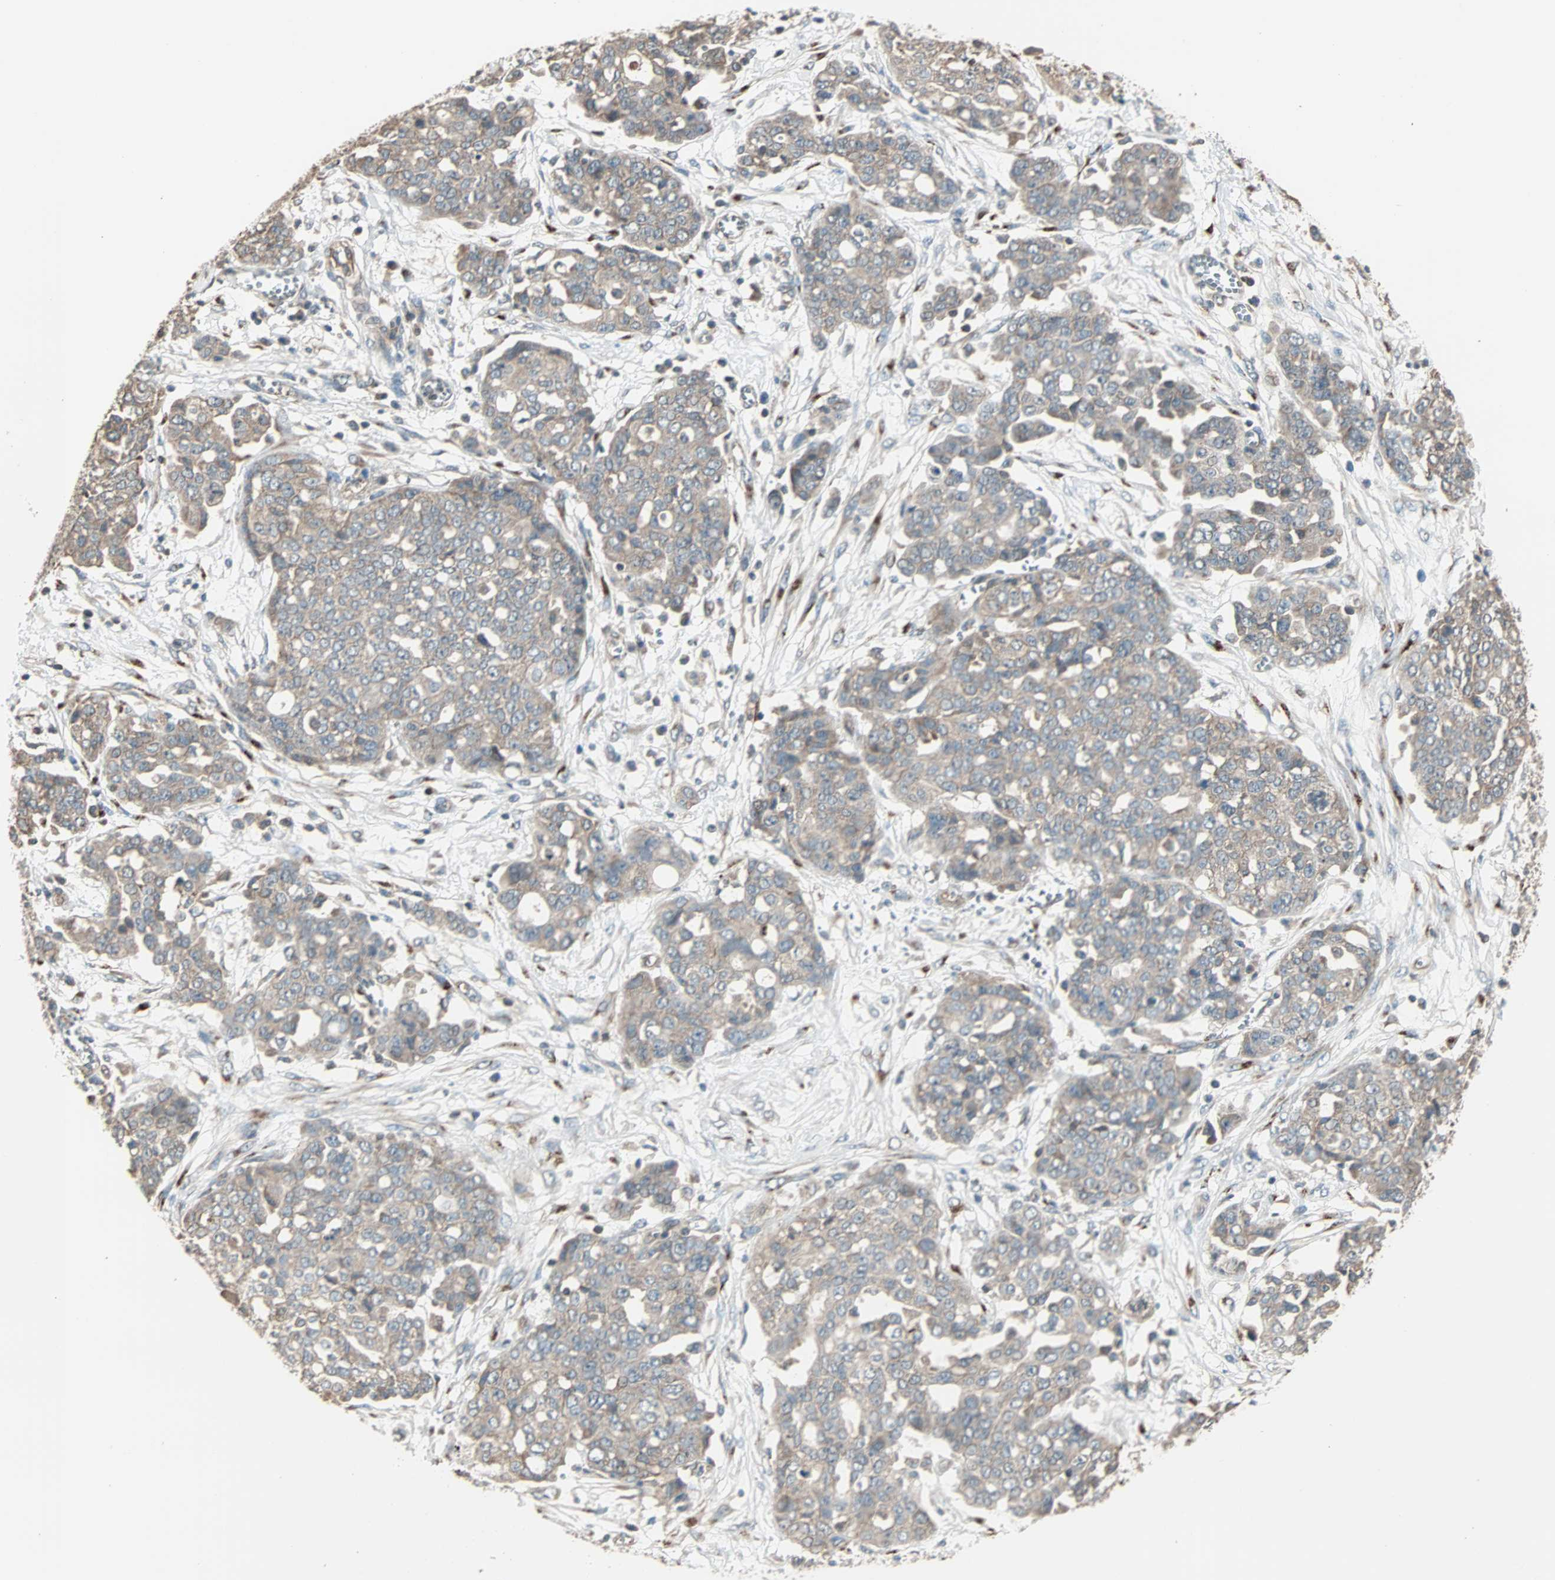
{"staining": {"intensity": "weak", "quantity": ">75%", "location": "cytoplasmic/membranous"}, "tissue": "ovarian cancer", "cell_type": "Tumor cells", "image_type": "cancer", "snomed": [{"axis": "morphology", "description": "Cystadenocarcinoma, serous, NOS"}, {"axis": "topography", "description": "Soft tissue"}, {"axis": "topography", "description": "Ovary"}], "caption": "Ovarian cancer (serous cystadenocarcinoma) tissue shows weak cytoplasmic/membranous expression in about >75% of tumor cells, visualized by immunohistochemistry.", "gene": "MAP3K21", "patient": {"sex": "female", "age": 57}}